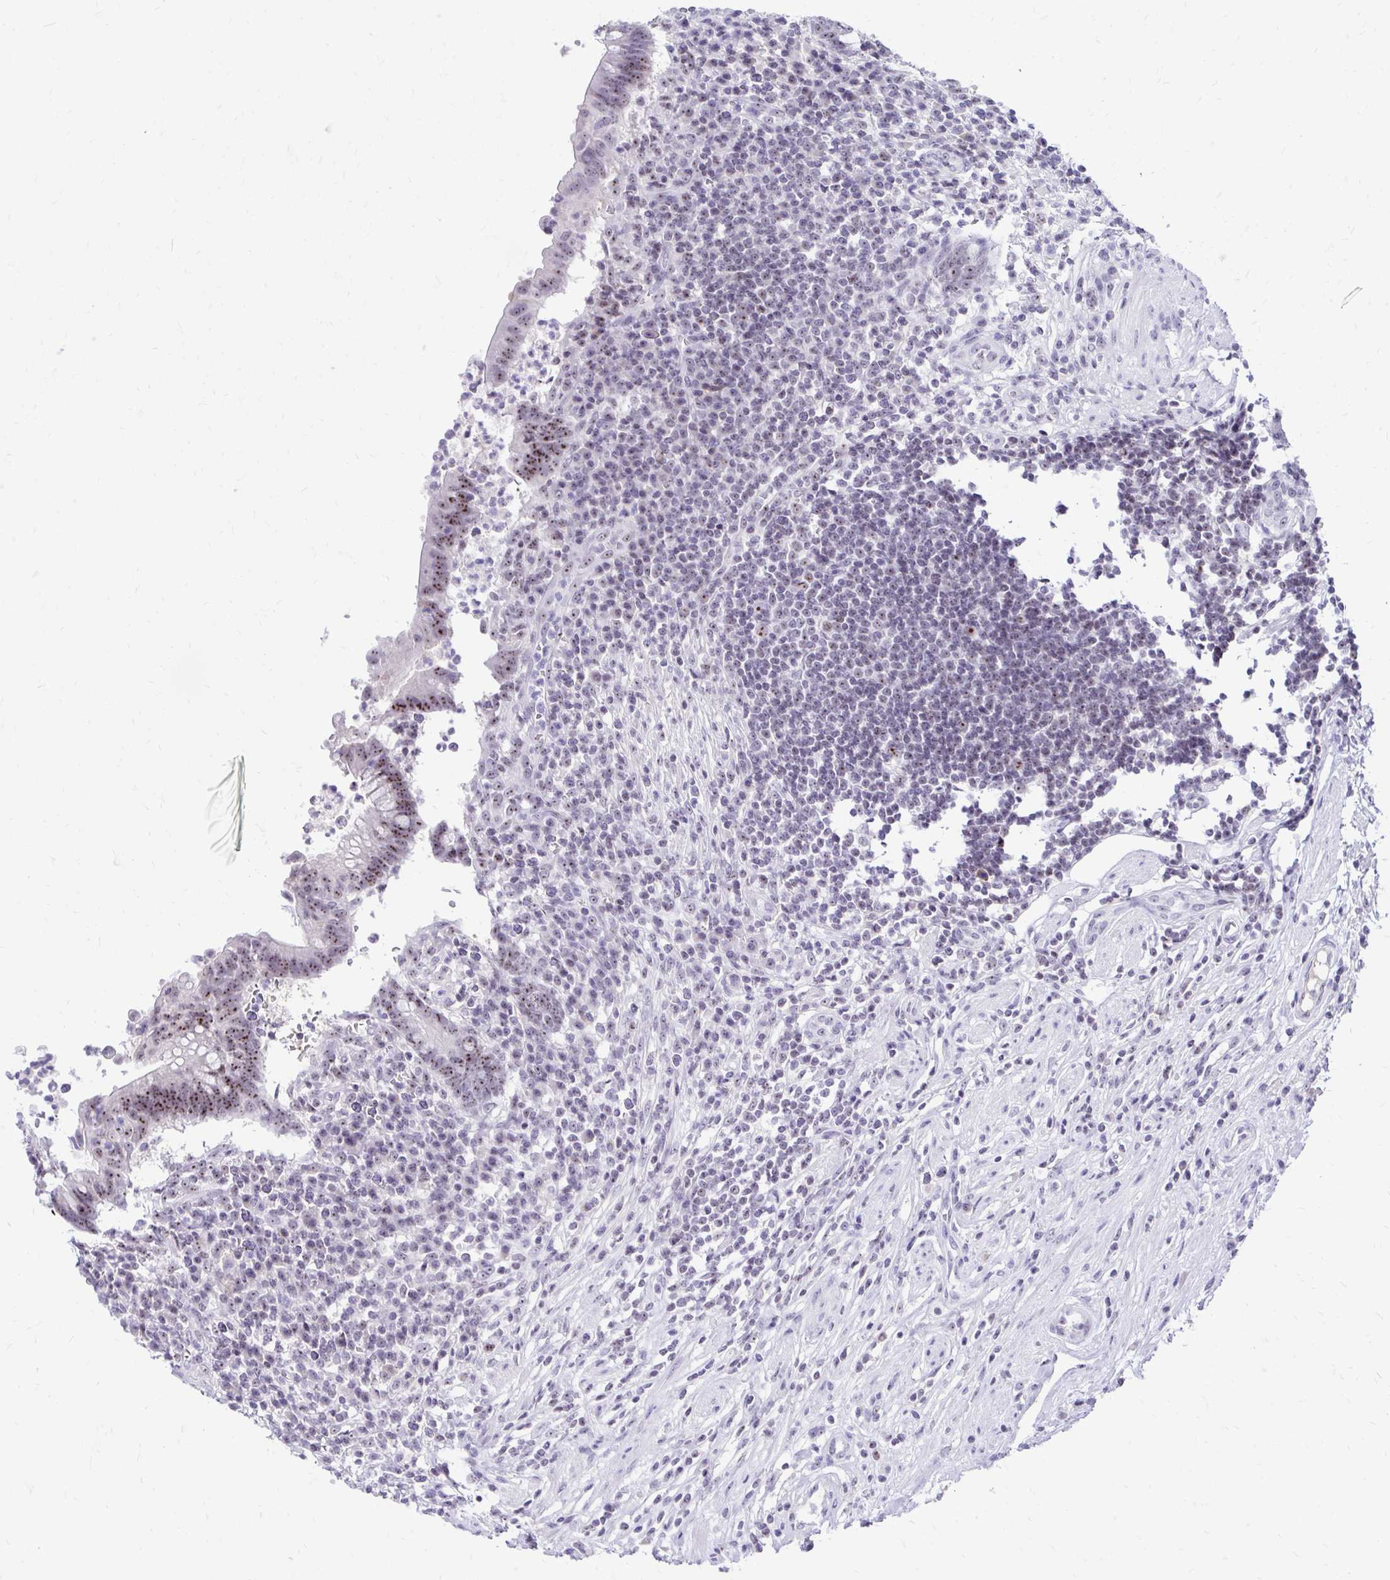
{"staining": {"intensity": "moderate", "quantity": "<25%", "location": "nuclear"}, "tissue": "appendix", "cell_type": "Glandular cells", "image_type": "normal", "snomed": [{"axis": "morphology", "description": "Normal tissue, NOS"}, {"axis": "topography", "description": "Appendix"}], "caption": "Appendix stained with DAB (3,3'-diaminobenzidine) IHC demonstrates low levels of moderate nuclear staining in approximately <25% of glandular cells.", "gene": "NIFK", "patient": {"sex": "female", "age": 56}}